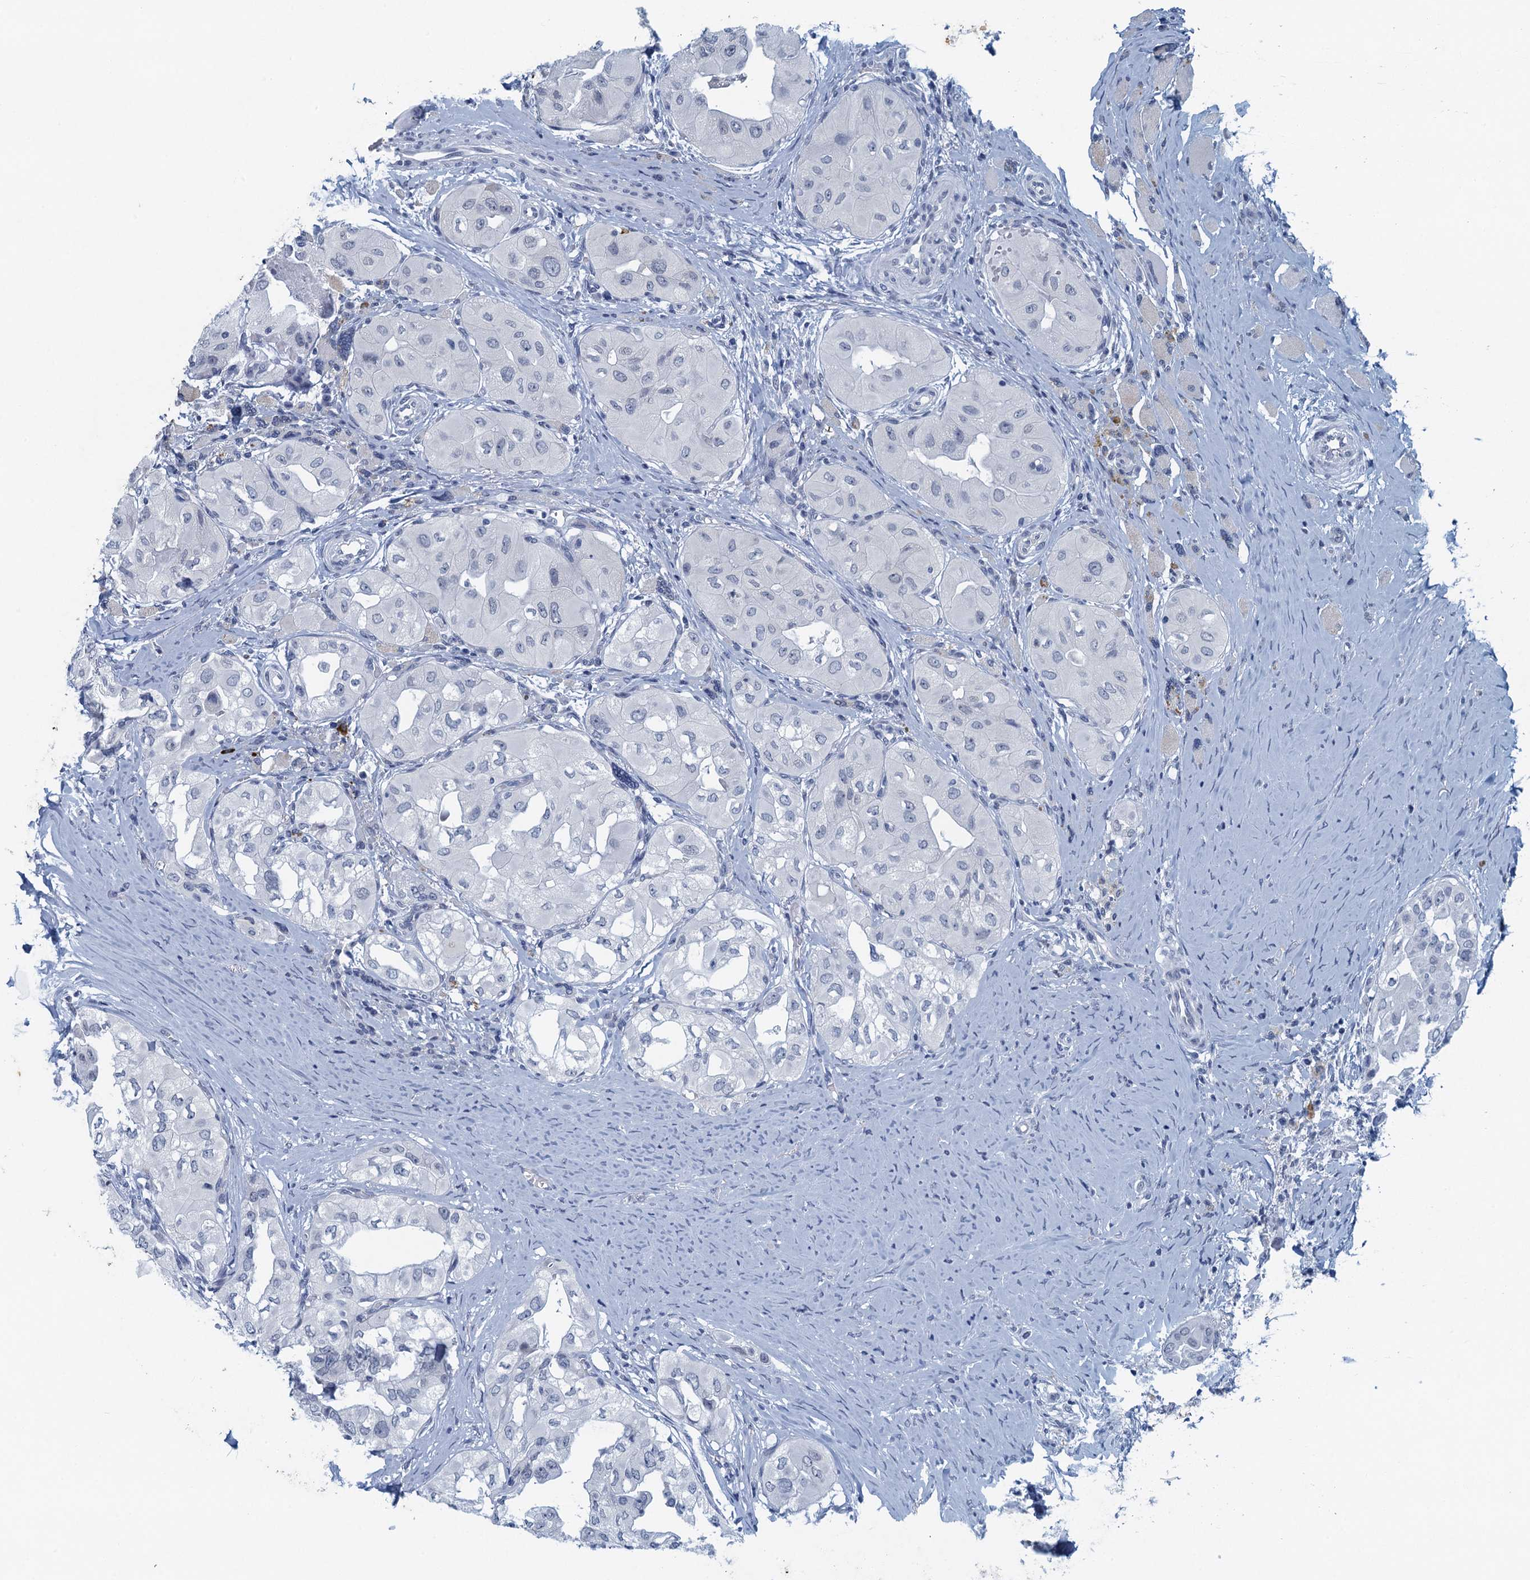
{"staining": {"intensity": "negative", "quantity": "none", "location": "none"}, "tissue": "thyroid cancer", "cell_type": "Tumor cells", "image_type": "cancer", "snomed": [{"axis": "morphology", "description": "Papillary adenocarcinoma, NOS"}, {"axis": "topography", "description": "Thyroid gland"}], "caption": "A photomicrograph of thyroid papillary adenocarcinoma stained for a protein exhibits no brown staining in tumor cells.", "gene": "ENSG00000131152", "patient": {"sex": "female", "age": 59}}